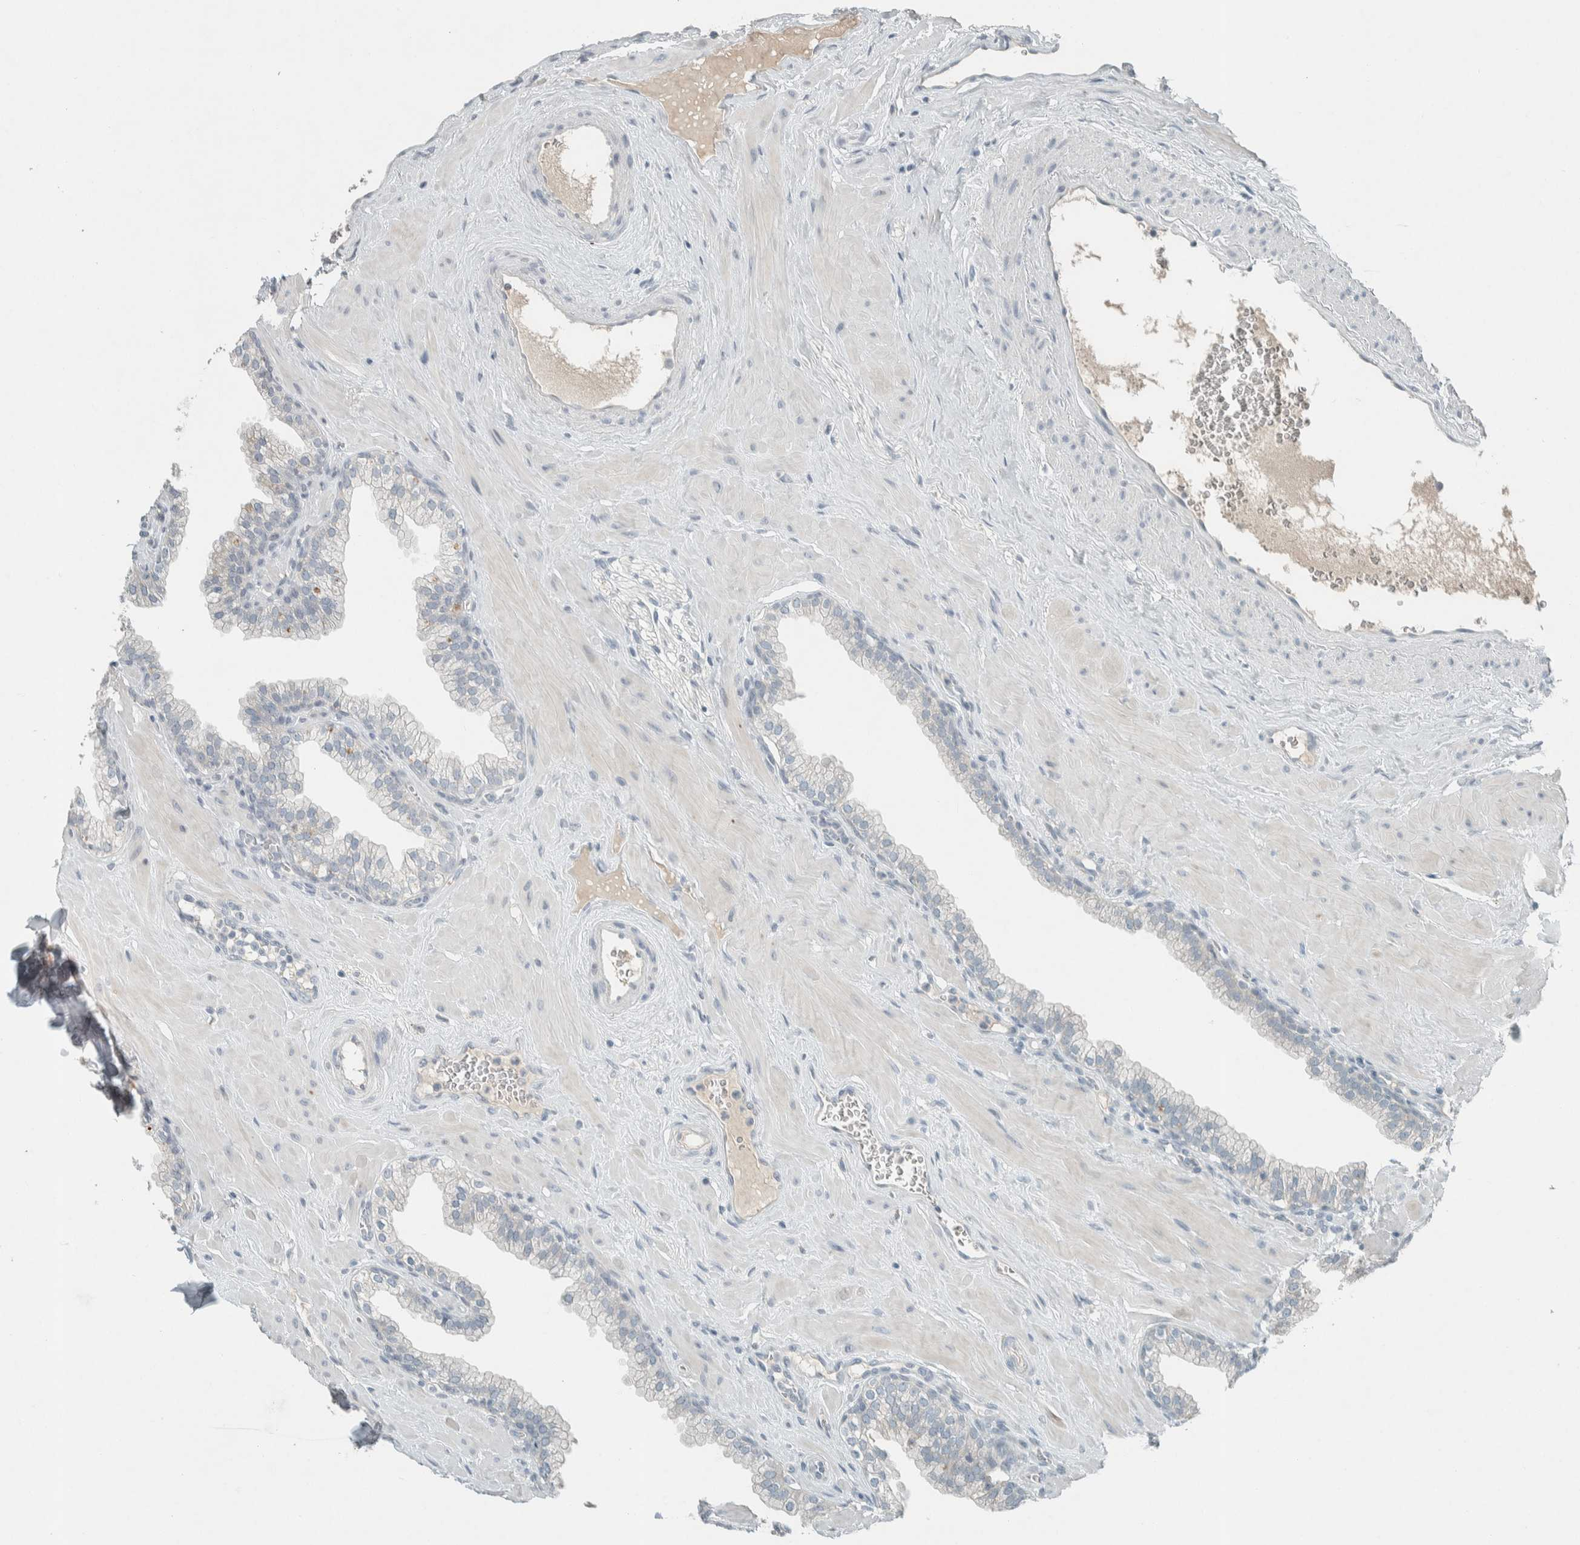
{"staining": {"intensity": "negative", "quantity": "none", "location": "none"}, "tissue": "prostate", "cell_type": "Glandular cells", "image_type": "normal", "snomed": [{"axis": "morphology", "description": "Normal tissue, NOS"}, {"axis": "morphology", "description": "Urothelial carcinoma, Low grade"}, {"axis": "topography", "description": "Urinary bladder"}, {"axis": "topography", "description": "Prostate"}], "caption": "An immunohistochemistry (IHC) image of normal prostate is shown. There is no staining in glandular cells of prostate. The staining was performed using DAB to visualize the protein expression in brown, while the nuclei were stained in blue with hematoxylin (Magnification: 20x).", "gene": "CERCAM", "patient": {"sex": "male", "age": 60}}